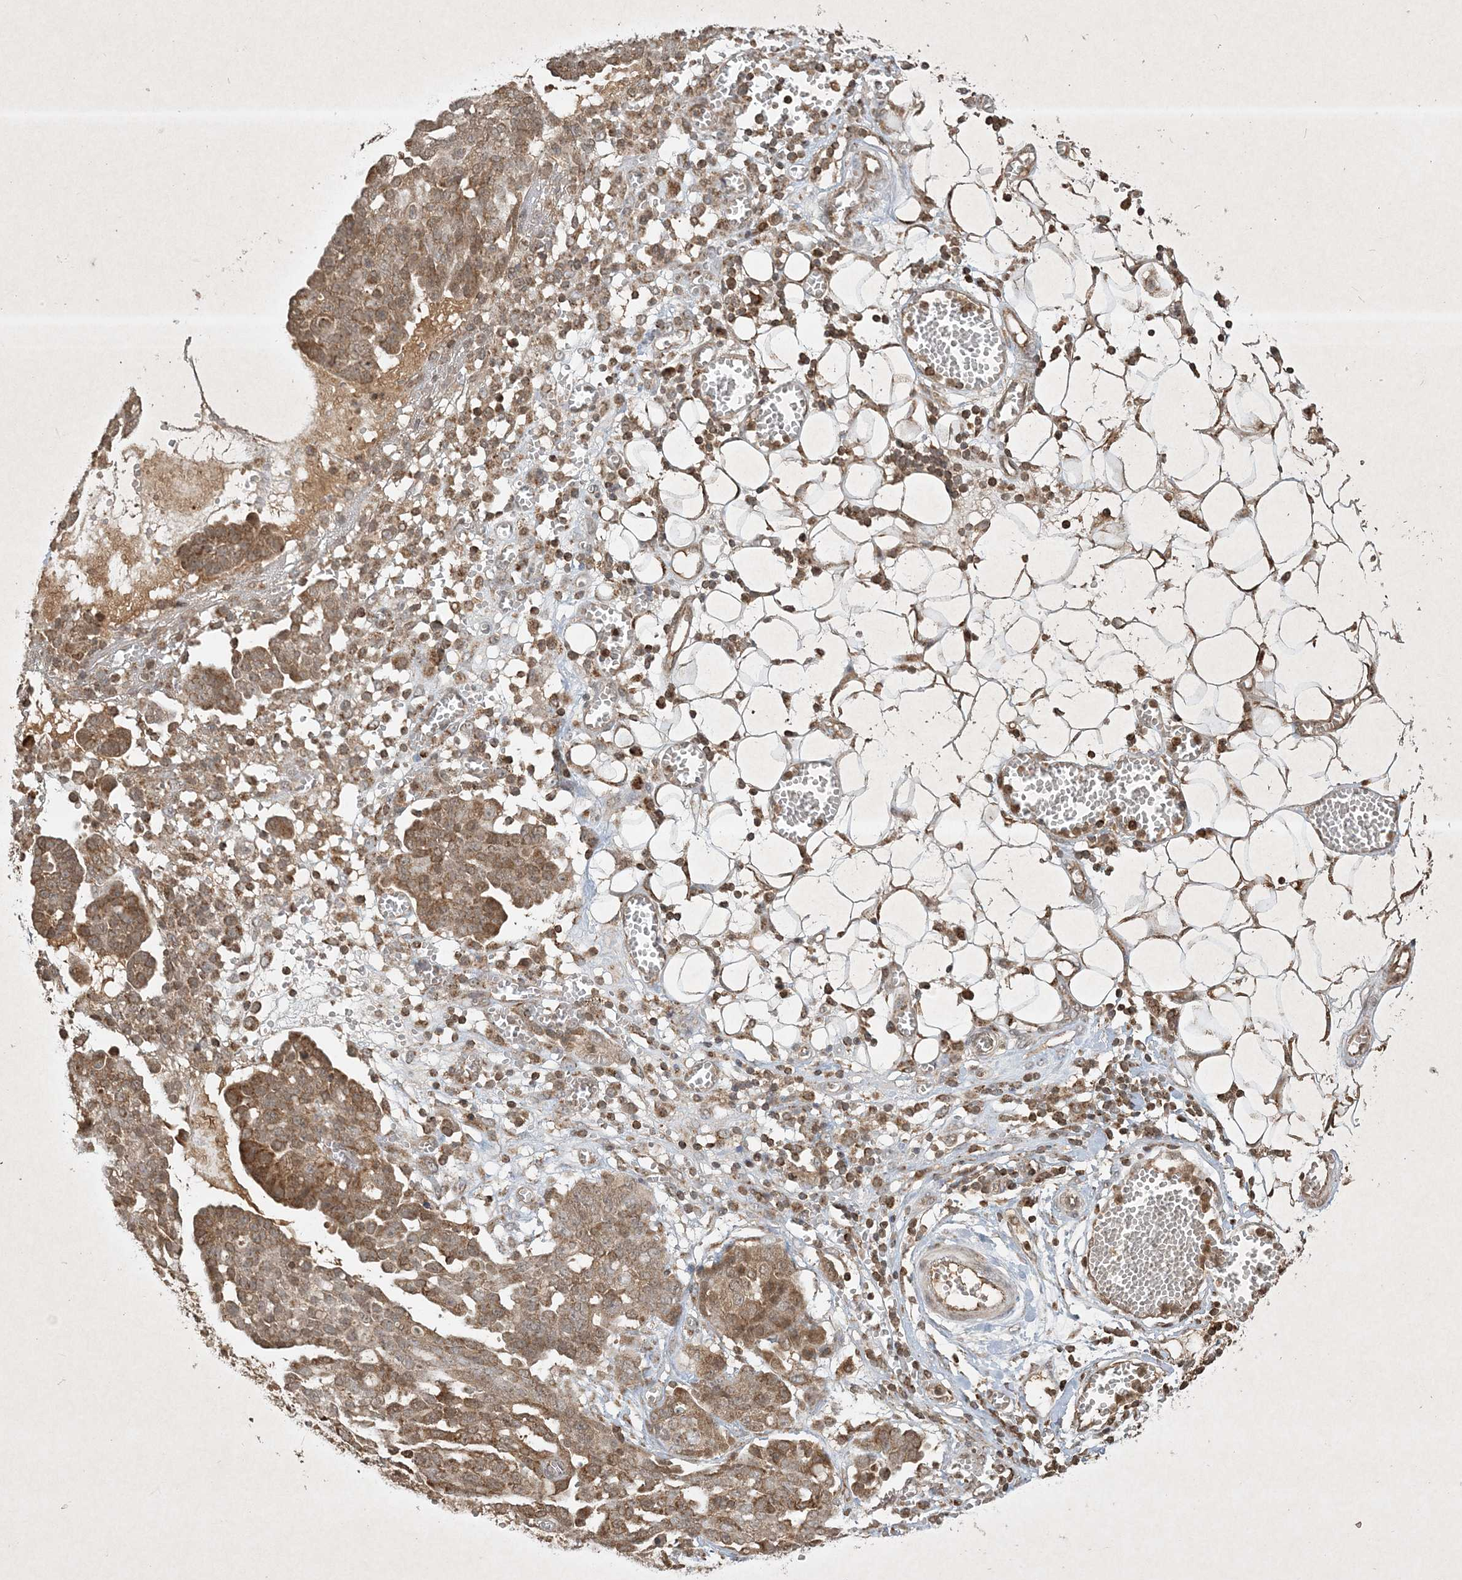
{"staining": {"intensity": "moderate", "quantity": ">75%", "location": "cytoplasmic/membranous"}, "tissue": "ovarian cancer", "cell_type": "Tumor cells", "image_type": "cancer", "snomed": [{"axis": "morphology", "description": "Cystadenocarcinoma, serous, NOS"}, {"axis": "topography", "description": "Soft tissue"}, {"axis": "topography", "description": "Ovary"}], "caption": "Tumor cells reveal medium levels of moderate cytoplasmic/membranous expression in about >75% of cells in human serous cystadenocarcinoma (ovarian).", "gene": "PLTP", "patient": {"sex": "female", "age": 57}}